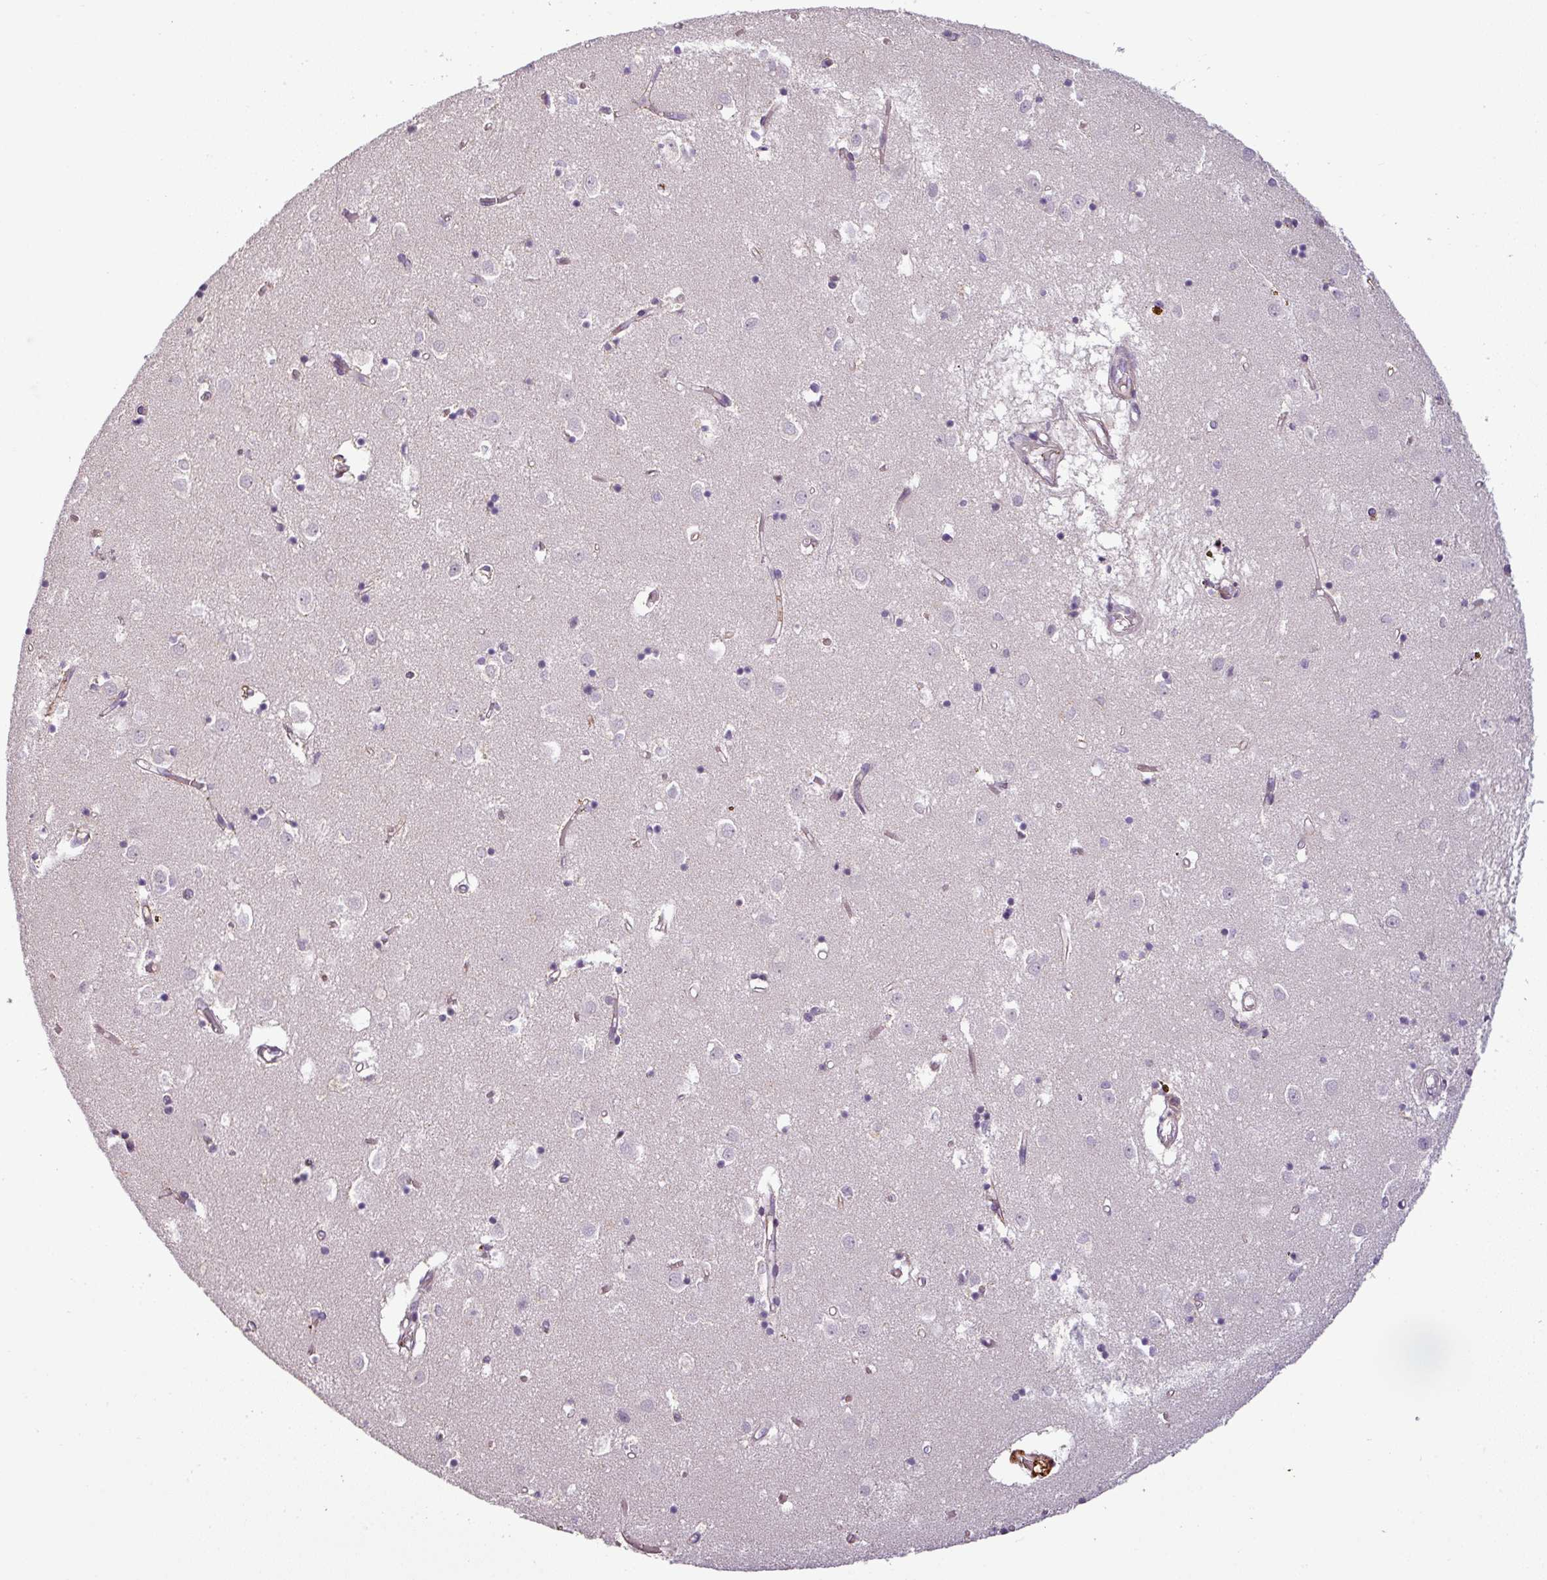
{"staining": {"intensity": "negative", "quantity": "none", "location": "none"}, "tissue": "caudate", "cell_type": "Glial cells", "image_type": "normal", "snomed": [{"axis": "morphology", "description": "Normal tissue, NOS"}, {"axis": "topography", "description": "Lateral ventricle wall"}], "caption": "IHC photomicrograph of benign caudate stained for a protein (brown), which reveals no positivity in glial cells.", "gene": "APOC1", "patient": {"sex": "male", "age": 70}}